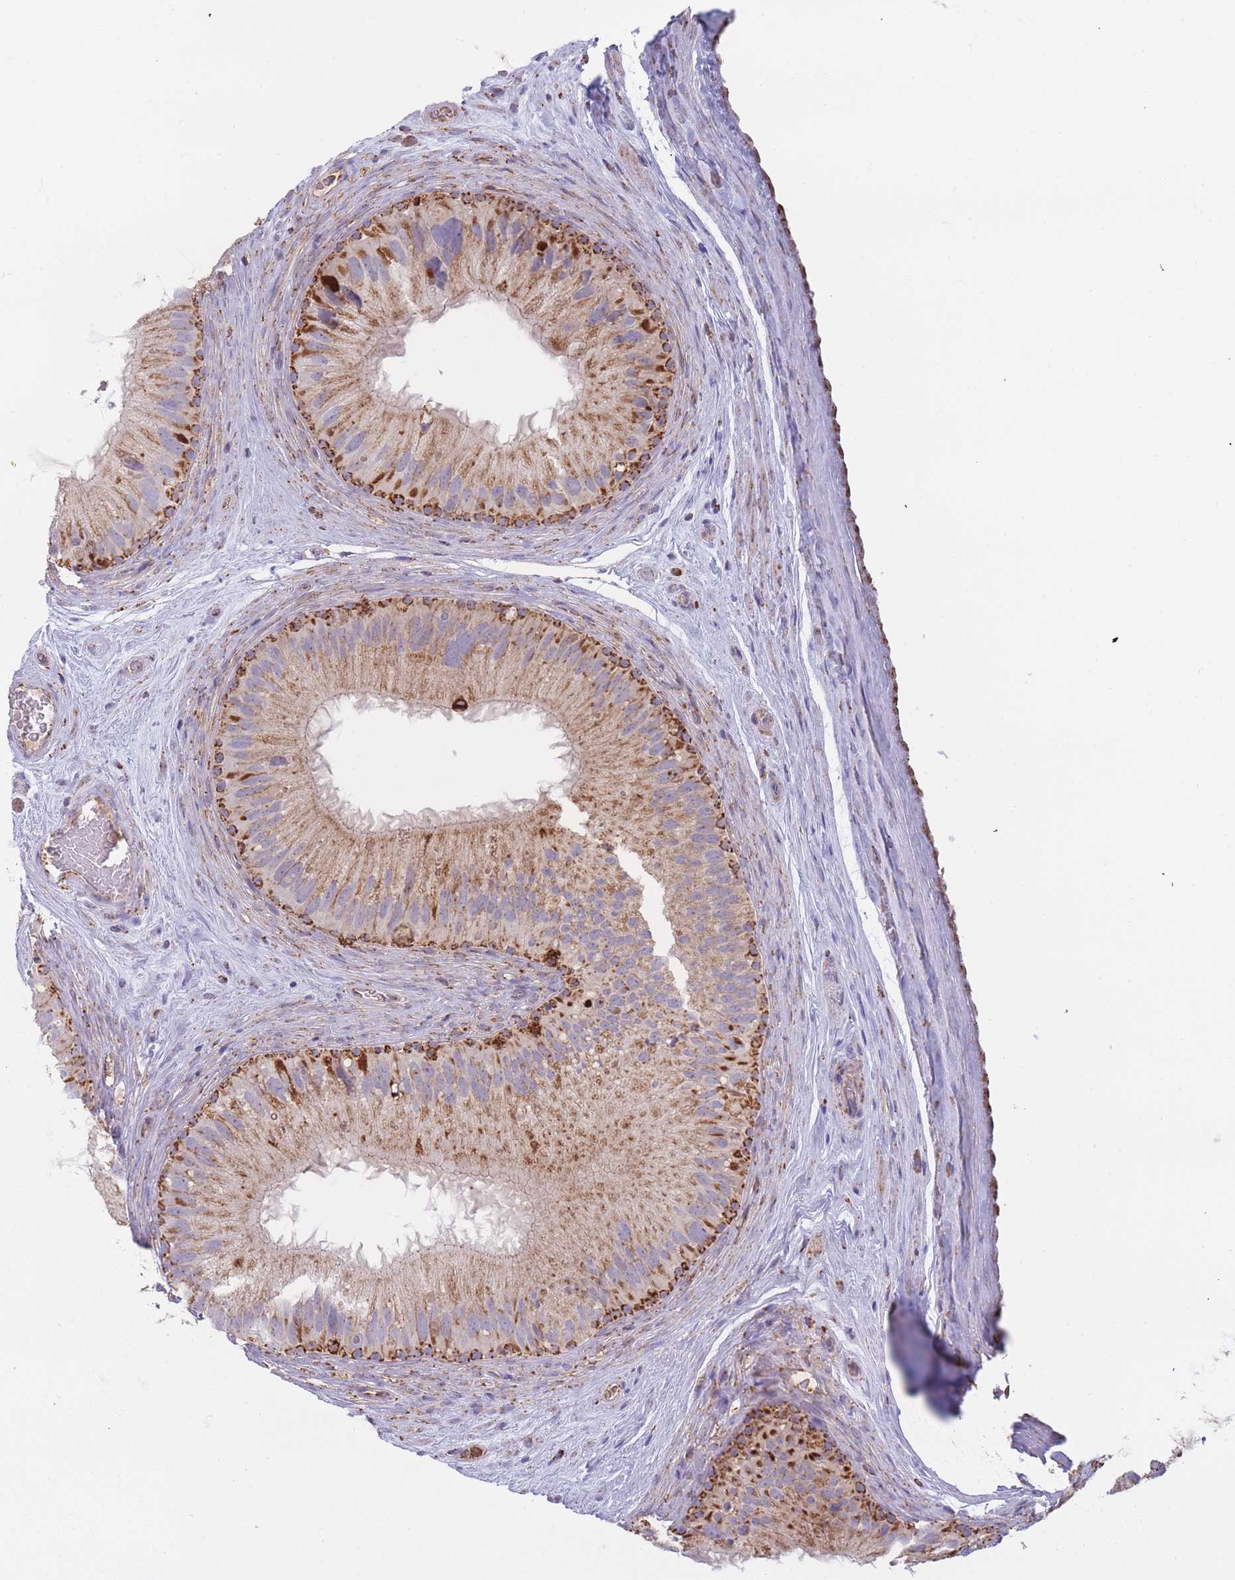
{"staining": {"intensity": "strong", "quantity": "25%-75%", "location": "cytoplasmic/membranous"}, "tissue": "epididymis", "cell_type": "Glandular cells", "image_type": "normal", "snomed": [{"axis": "morphology", "description": "Normal tissue, NOS"}, {"axis": "topography", "description": "Epididymis"}], "caption": "Protein analysis of benign epididymis demonstrates strong cytoplasmic/membranous positivity in approximately 25%-75% of glandular cells. (IHC, brightfield microscopy, high magnification).", "gene": "MRPL17", "patient": {"sex": "male", "age": 50}}